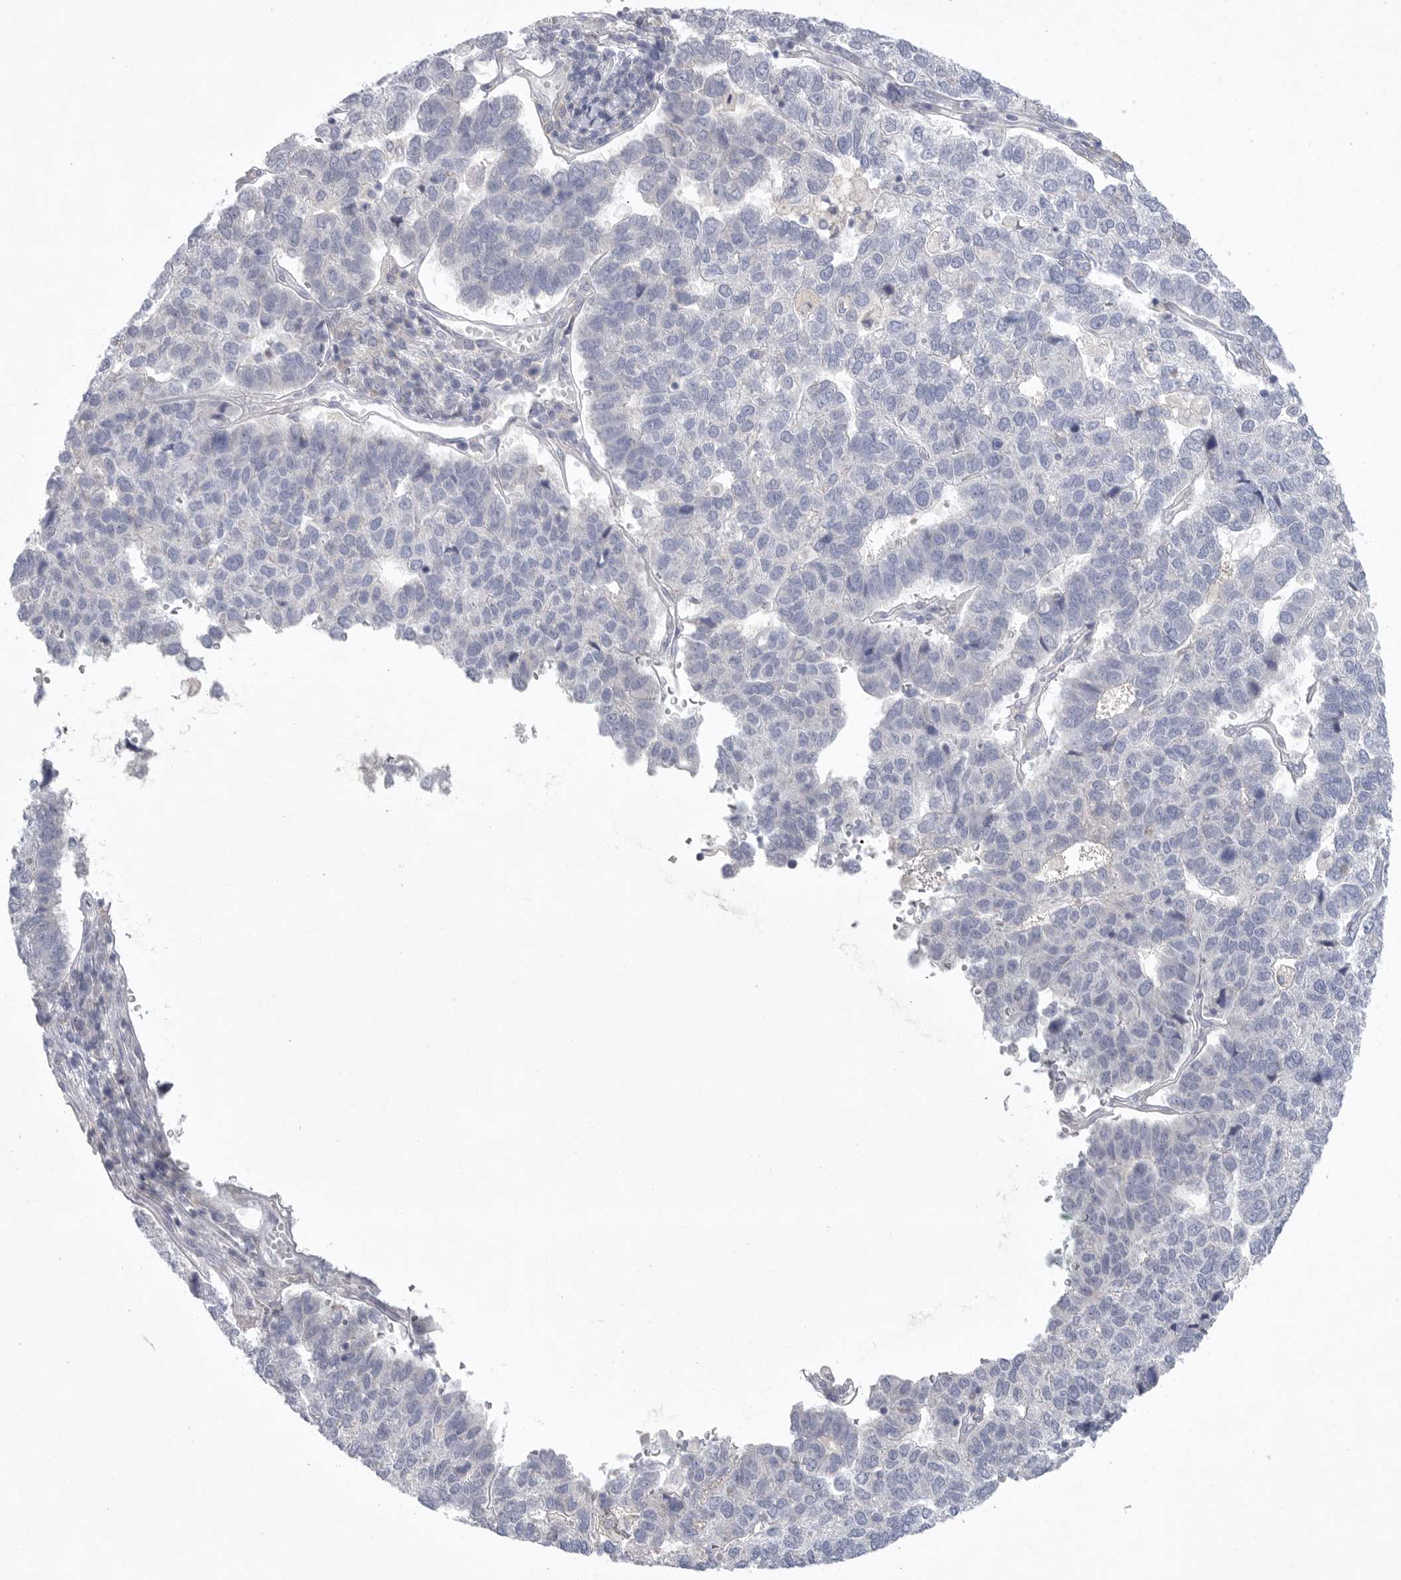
{"staining": {"intensity": "negative", "quantity": "none", "location": "none"}, "tissue": "pancreatic cancer", "cell_type": "Tumor cells", "image_type": "cancer", "snomed": [{"axis": "morphology", "description": "Adenocarcinoma, NOS"}, {"axis": "topography", "description": "Pancreas"}], "caption": "IHC of human pancreatic cancer (adenocarcinoma) shows no expression in tumor cells.", "gene": "CAMK2B", "patient": {"sex": "female", "age": 61}}